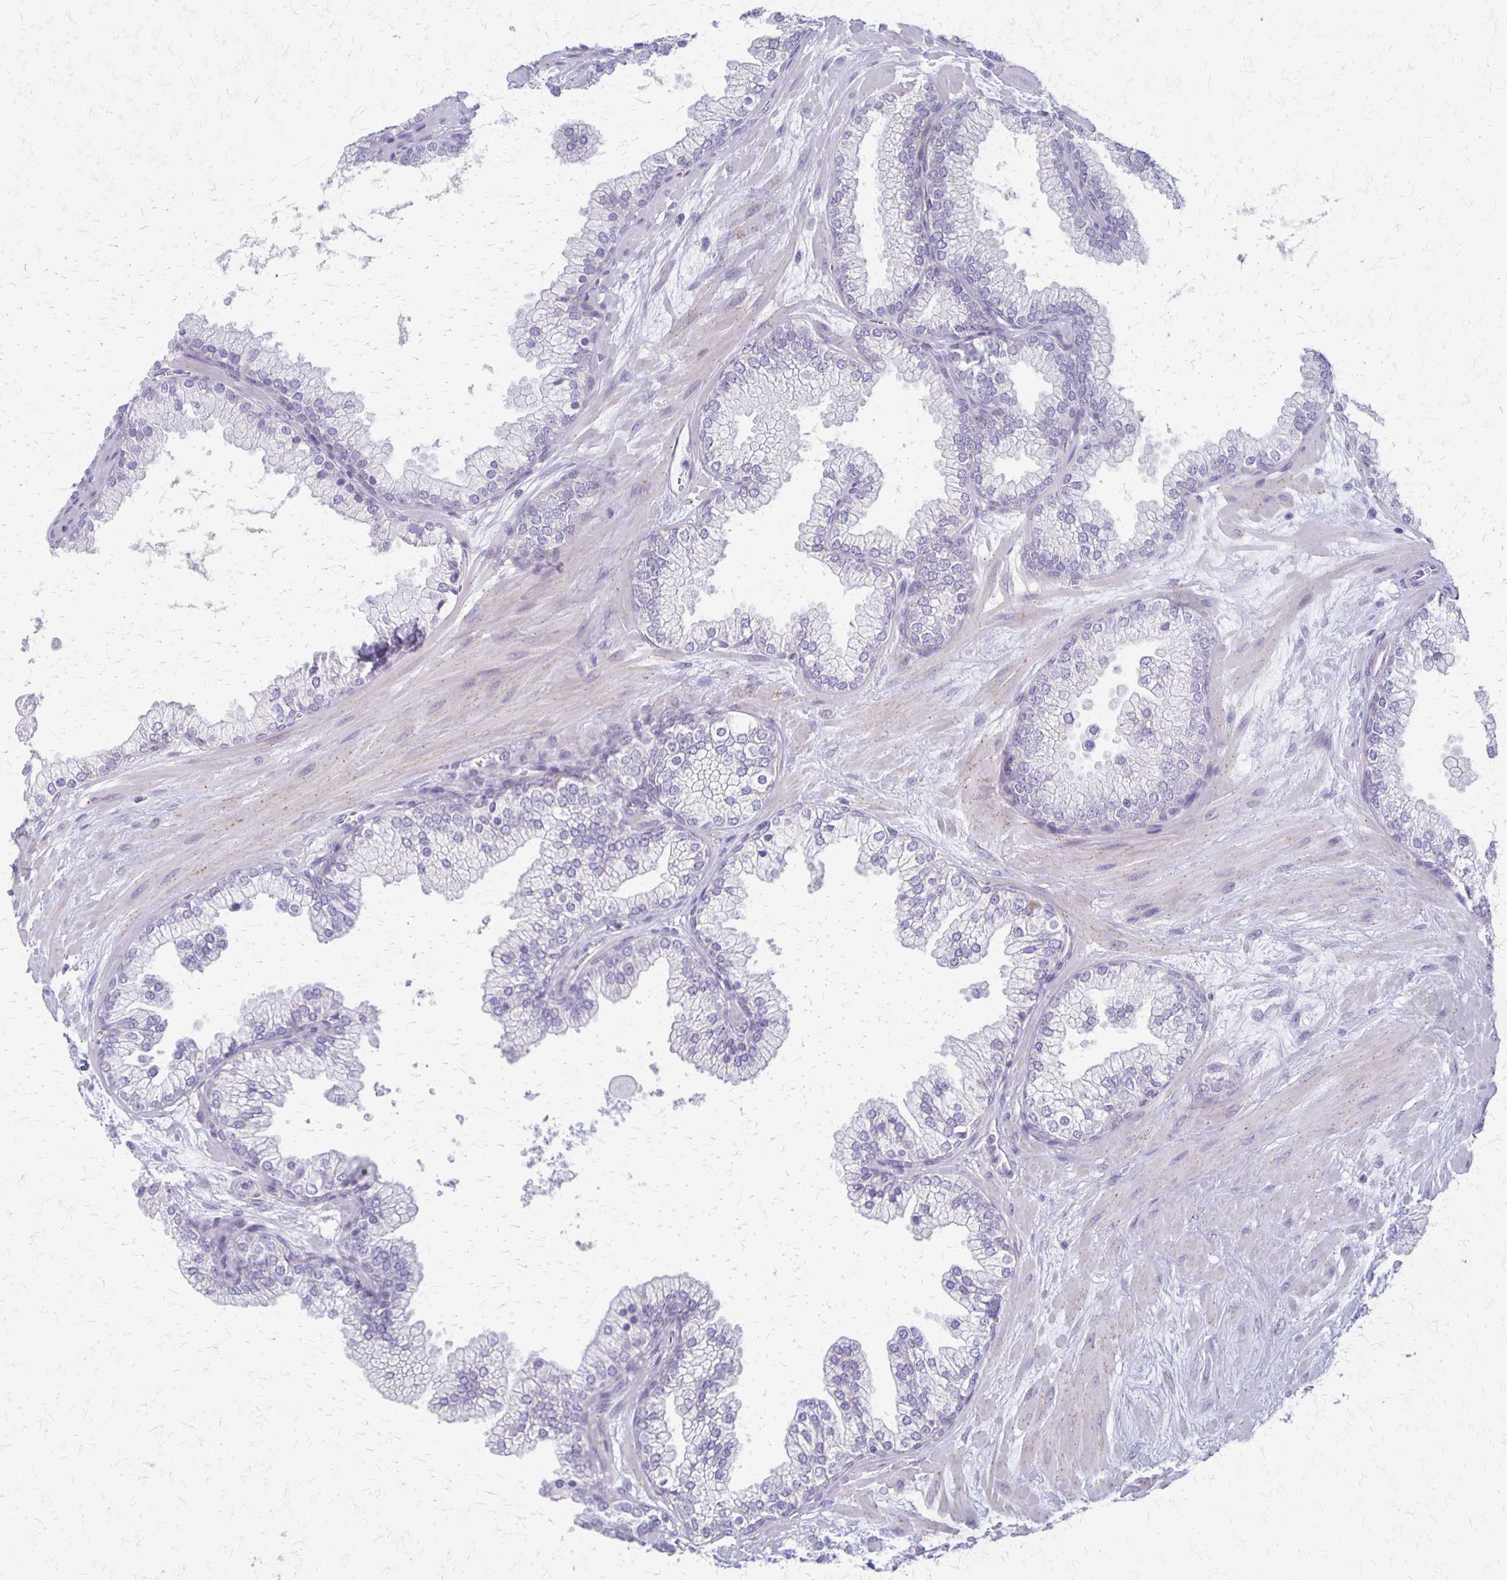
{"staining": {"intensity": "negative", "quantity": "none", "location": "none"}, "tissue": "prostate", "cell_type": "Glandular cells", "image_type": "normal", "snomed": [{"axis": "morphology", "description": "Normal tissue, NOS"}, {"axis": "topography", "description": "Prostate"}, {"axis": "topography", "description": "Peripheral nerve tissue"}], "caption": "IHC histopathology image of normal prostate stained for a protein (brown), which displays no staining in glandular cells.", "gene": "RHOC", "patient": {"sex": "male", "age": 61}}